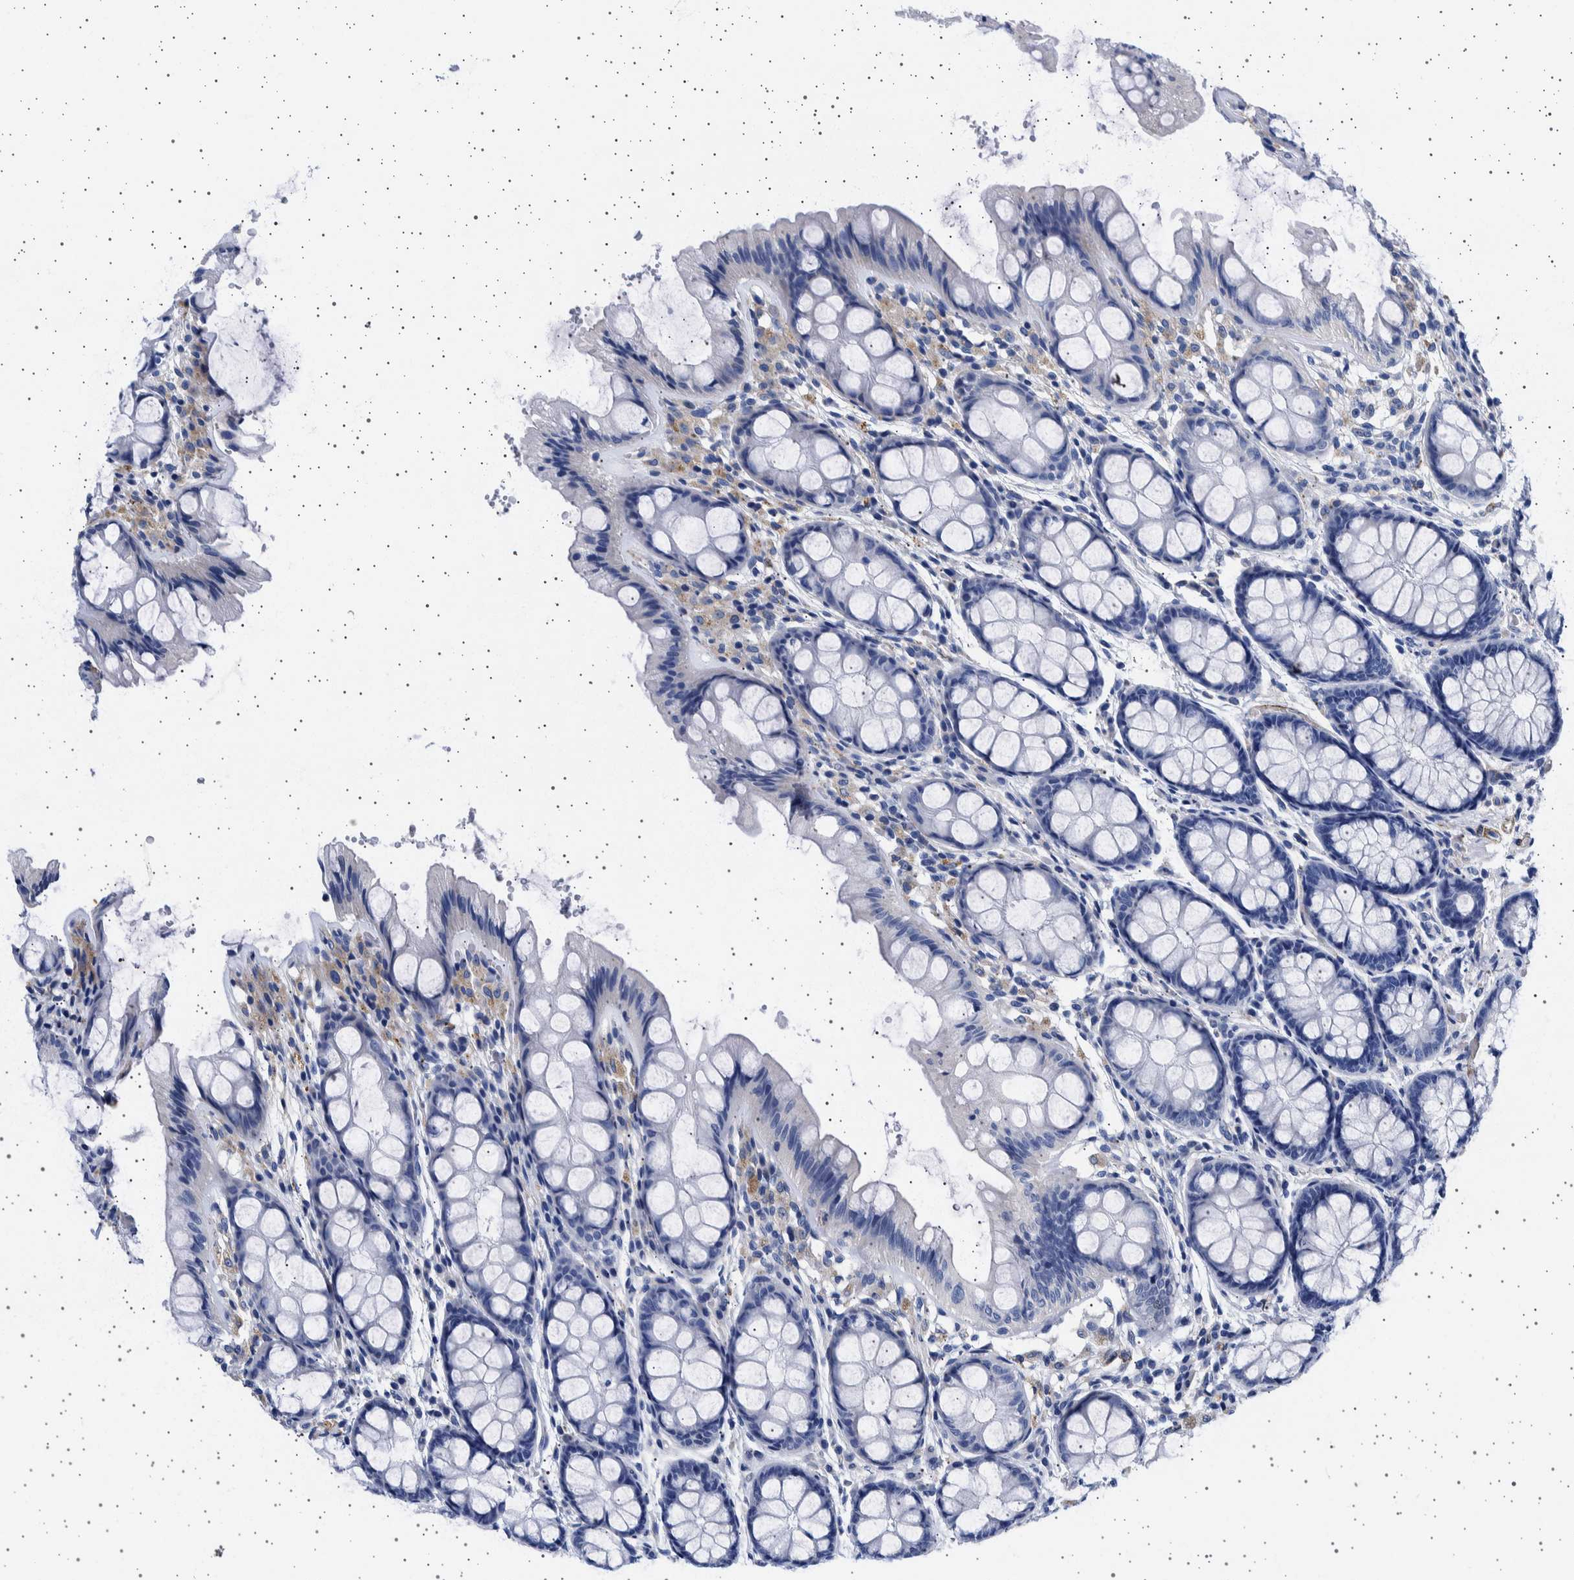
{"staining": {"intensity": "weak", "quantity": "25%-75%", "location": "cytoplasmic/membranous"}, "tissue": "colon", "cell_type": "Endothelial cells", "image_type": "normal", "snomed": [{"axis": "morphology", "description": "Normal tissue, NOS"}, {"axis": "topography", "description": "Colon"}], "caption": "Endothelial cells reveal weak cytoplasmic/membranous expression in about 25%-75% of cells in normal colon. The staining is performed using DAB (3,3'-diaminobenzidine) brown chromogen to label protein expression. The nuclei are counter-stained blue using hematoxylin.", "gene": "SEPTIN4", "patient": {"sex": "male", "age": 47}}